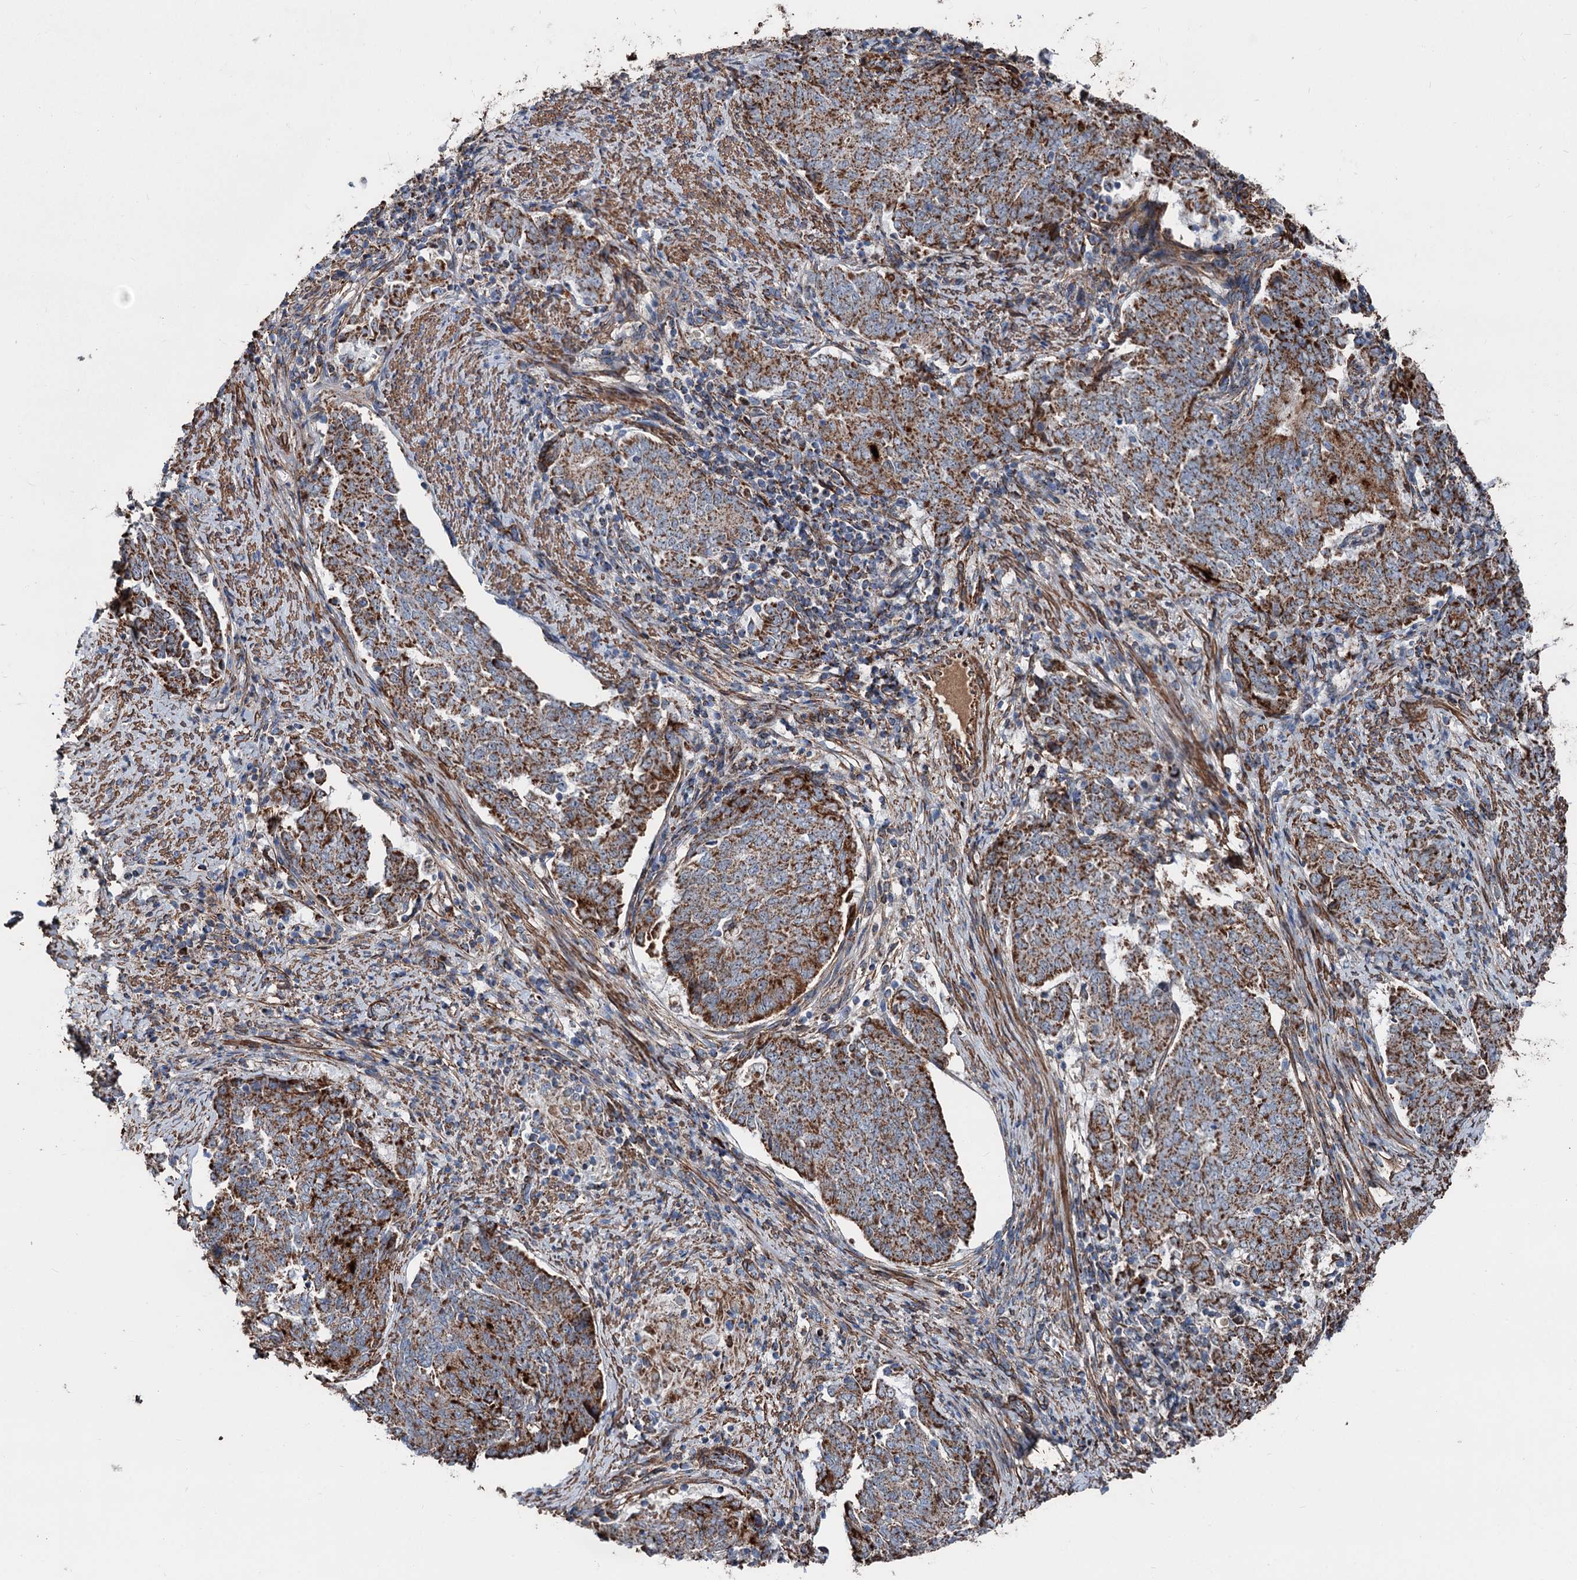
{"staining": {"intensity": "strong", "quantity": ">75%", "location": "cytoplasmic/membranous"}, "tissue": "endometrial cancer", "cell_type": "Tumor cells", "image_type": "cancer", "snomed": [{"axis": "morphology", "description": "Adenocarcinoma, NOS"}, {"axis": "topography", "description": "Endometrium"}], "caption": "Tumor cells display high levels of strong cytoplasmic/membranous staining in approximately >75% of cells in endometrial adenocarcinoma. (Stains: DAB in brown, nuclei in blue, Microscopy: brightfield microscopy at high magnification).", "gene": "DDIAS", "patient": {"sex": "female", "age": 80}}